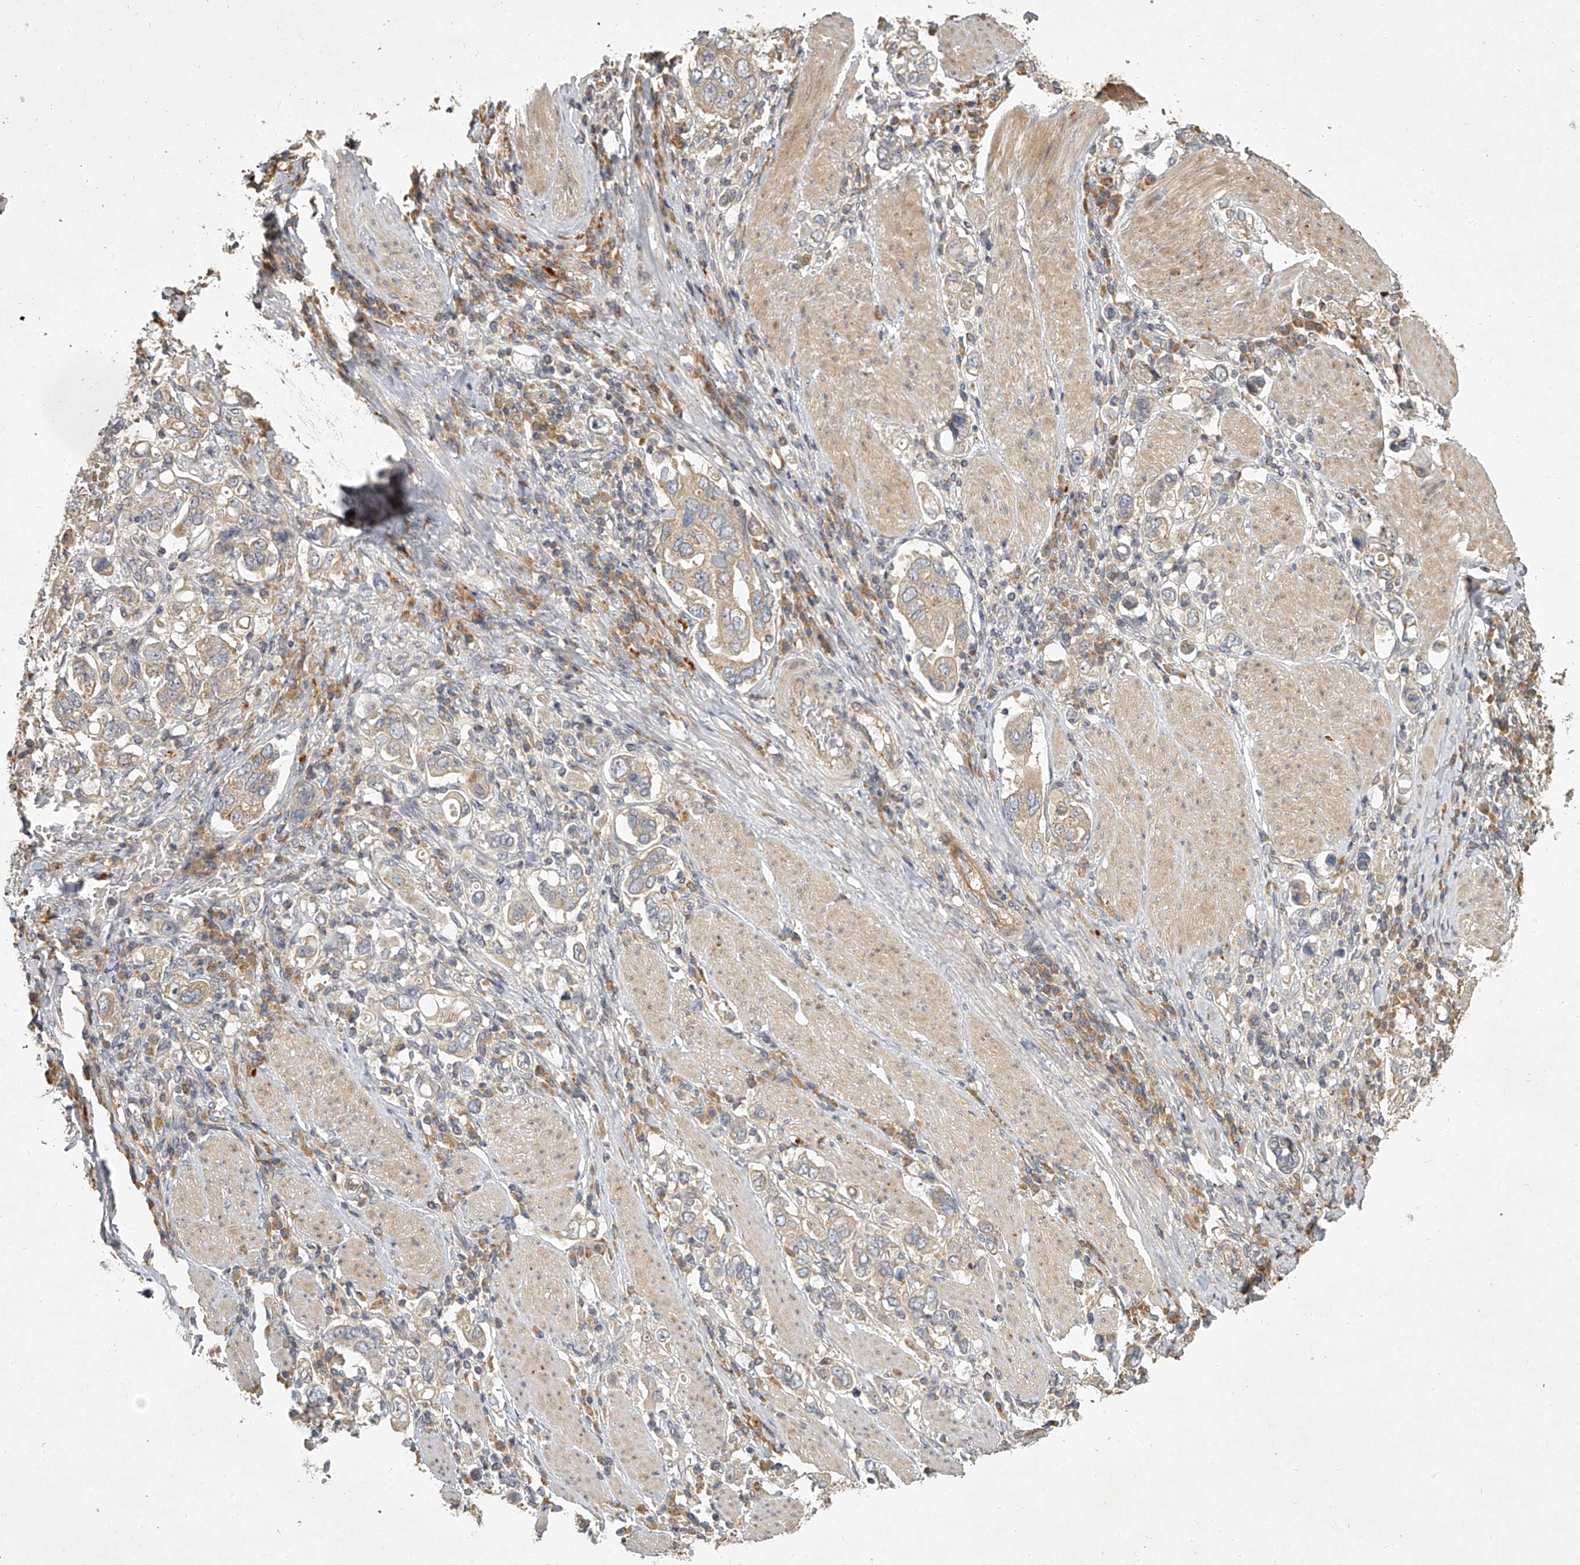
{"staining": {"intensity": "weak", "quantity": "25%-75%", "location": "cytoplasmic/membranous"}, "tissue": "stomach cancer", "cell_type": "Tumor cells", "image_type": "cancer", "snomed": [{"axis": "morphology", "description": "Adenocarcinoma, NOS"}, {"axis": "topography", "description": "Stomach, upper"}], "caption": "Tumor cells demonstrate low levels of weak cytoplasmic/membranous expression in about 25%-75% of cells in stomach adenocarcinoma.", "gene": "DOCK9", "patient": {"sex": "male", "age": 62}}